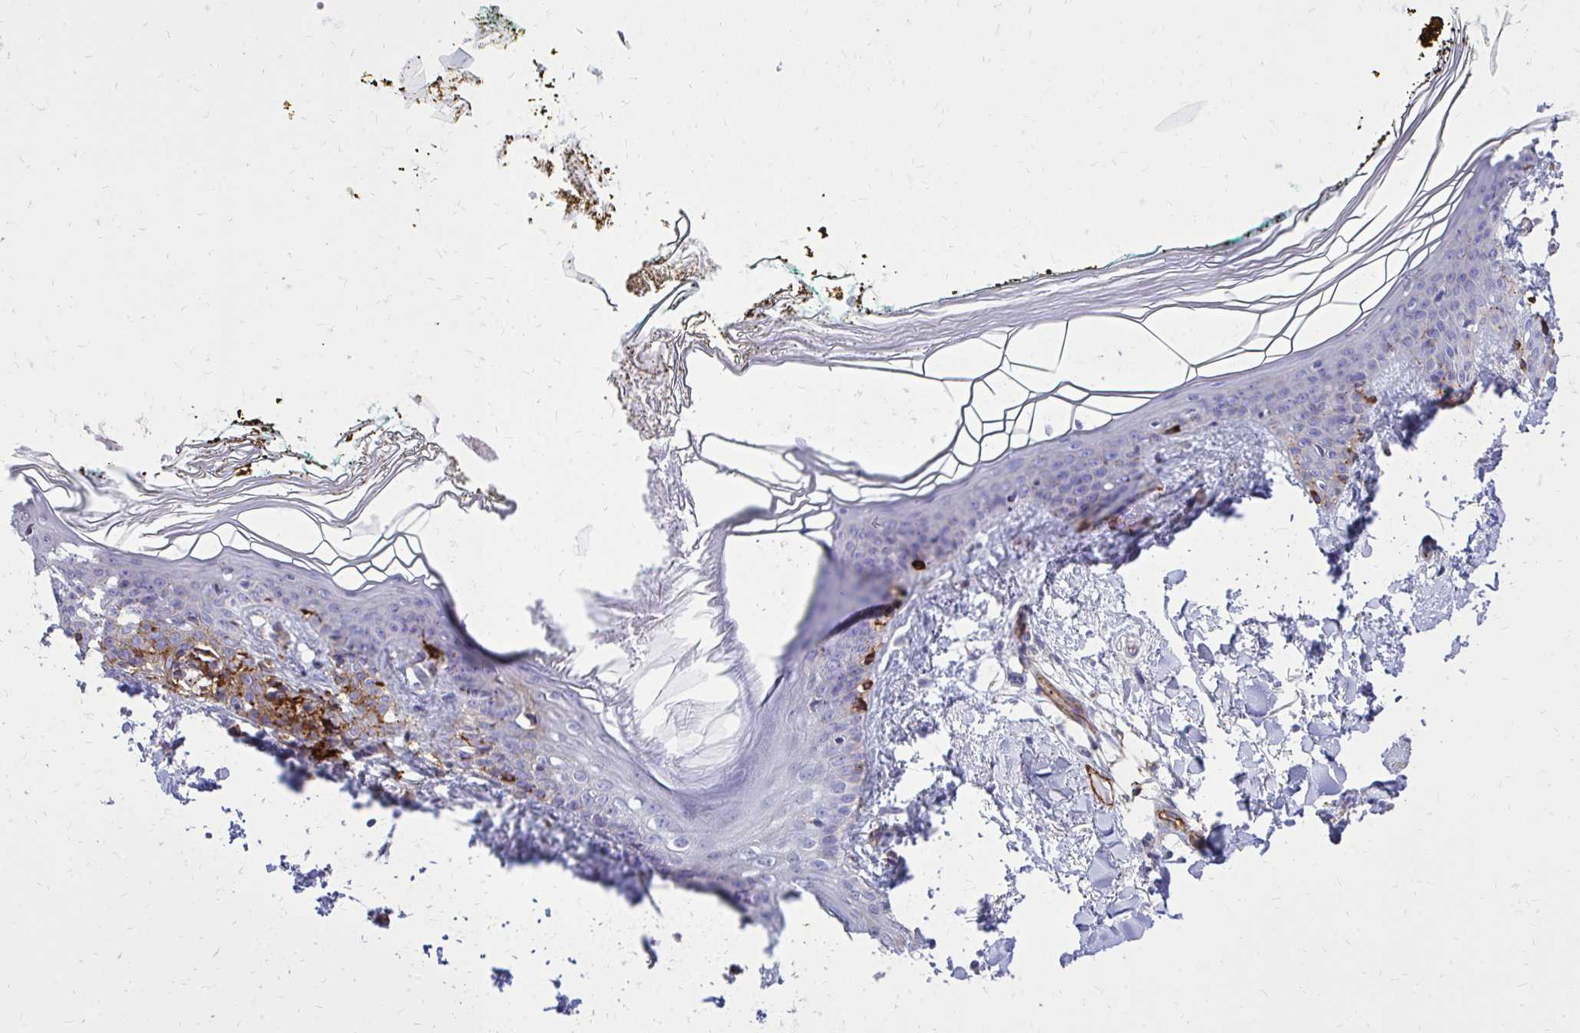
{"staining": {"intensity": "negative", "quantity": "none", "location": "none"}, "tissue": "skin", "cell_type": "Fibroblasts", "image_type": "normal", "snomed": [{"axis": "morphology", "description": "Normal tissue, NOS"}, {"axis": "topography", "description": "Skin"}], "caption": "Immunohistochemistry (IHC) of benign human skin shows no positivity in fibroblasts.", "gene": "MARCKSL1", "patient": {"sex": "female", "age": 34}}